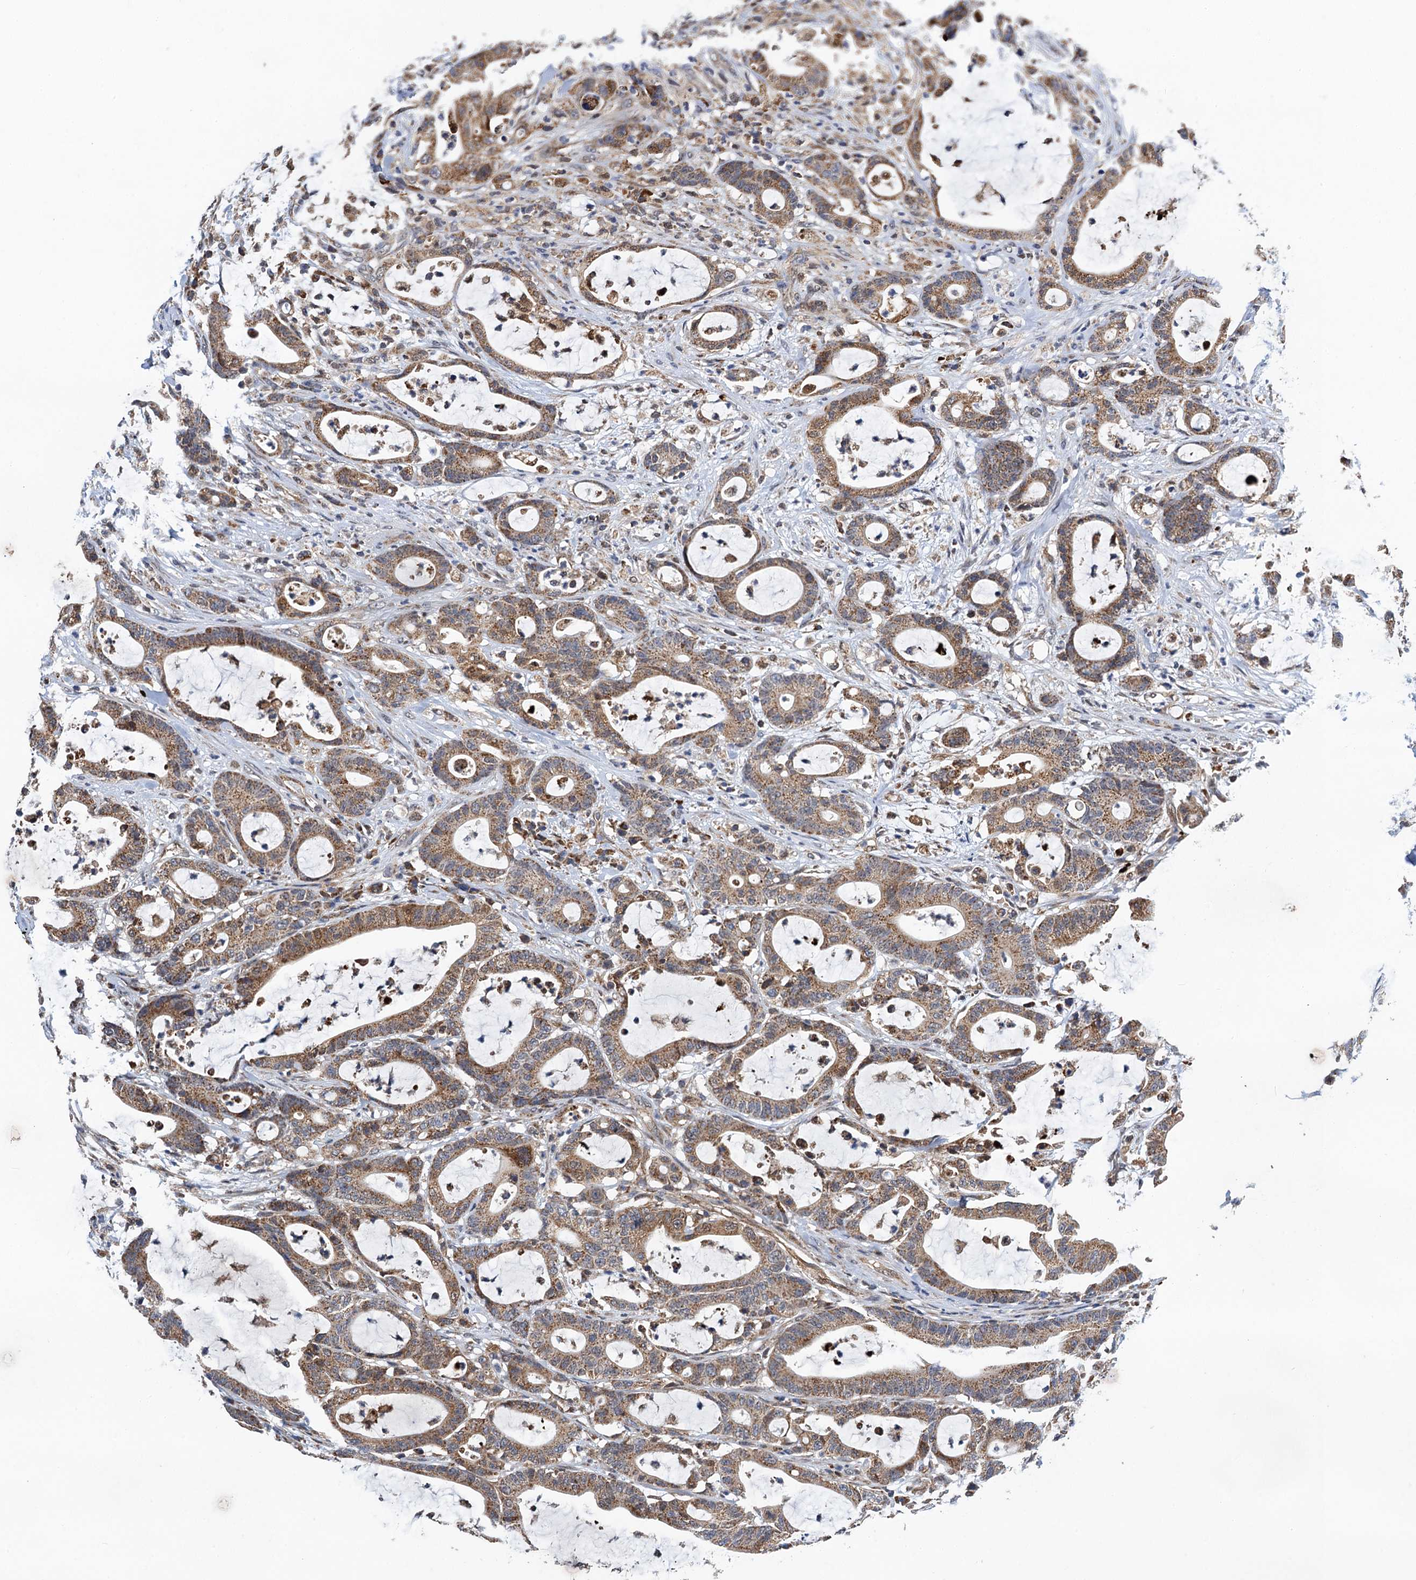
{"staining": {"intensity": "moderate", "quantity": ">75%", "location": "cytoplasmic/membranous"}, "tissue": "colorectal cancer", "cell_type": "Tumor cells", "image_type": "cancer", "snomed": [{"axis": "morphology", "description": "Adenocarcinoma, NOS"}, {"axis": "topography", "description": "Colon"}], "caption": "Adenocarcinoma (colorectal) stained with immunohistochemistry exhibits moderate cytoplasmic/membranous staining in about >75% of tumor cells. (IHC, brightfield microscopy, high magnification).", "gene": "CMPK2", "patient": {"sex": "female", "age": 84}}